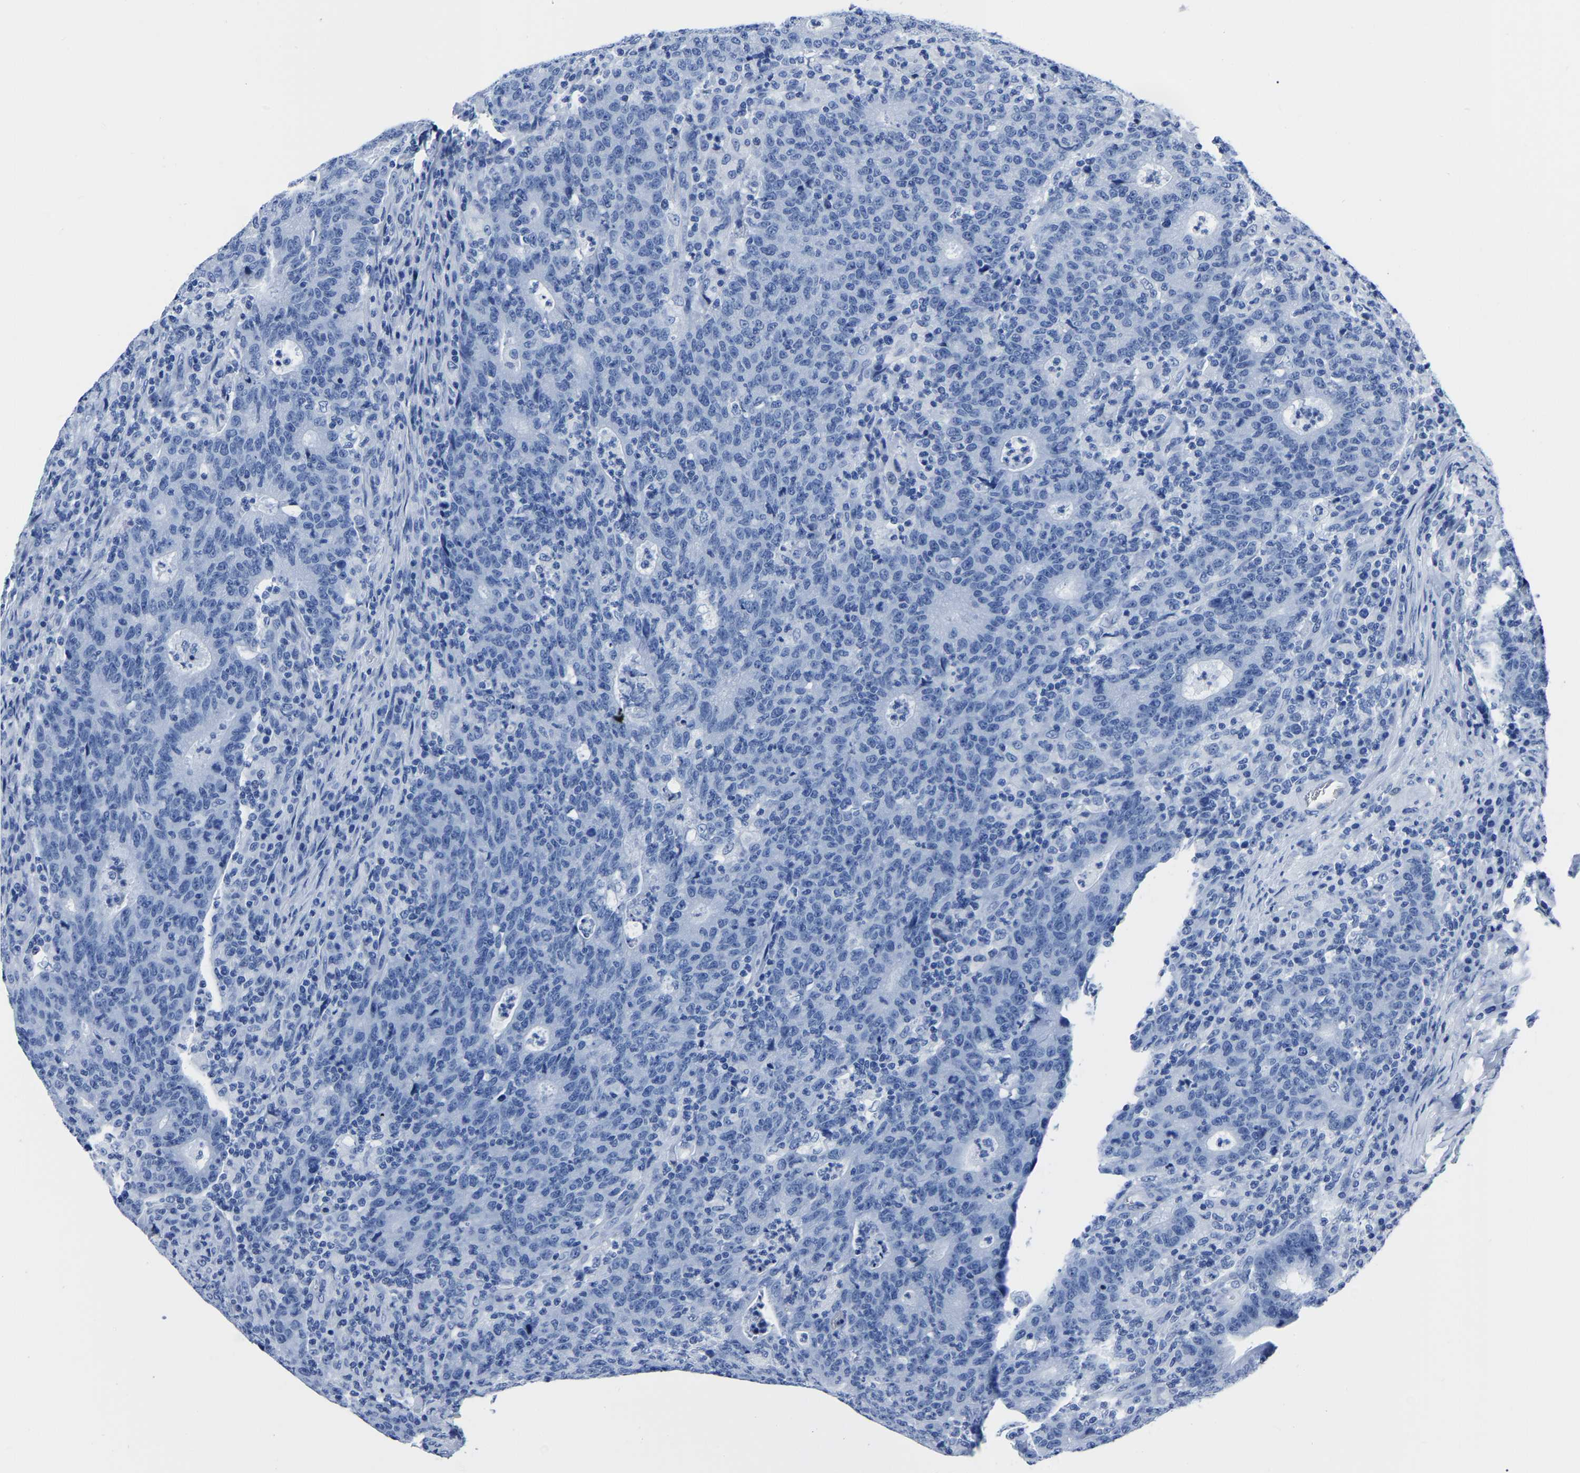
{"staining": {"intensity": "negative", "quantity": "none", "location": "none"}, "tissue": "colorectal cancer", "cell_type": "Tumor cells", "image_type": "cancer", "snomed": [{"axis": "morphology", "description": "Adenocarcinoma, NOS"}, {"axis": "topography", "description": "Colon"}], "caption": "Colorectal cancer (adenocarcinoma) stained for a protein using immunohistochemistry (IHC) shows no positivity tumor cells.", "gene": "IMPG2", "patient": {"sex": "female", "age": 75}}